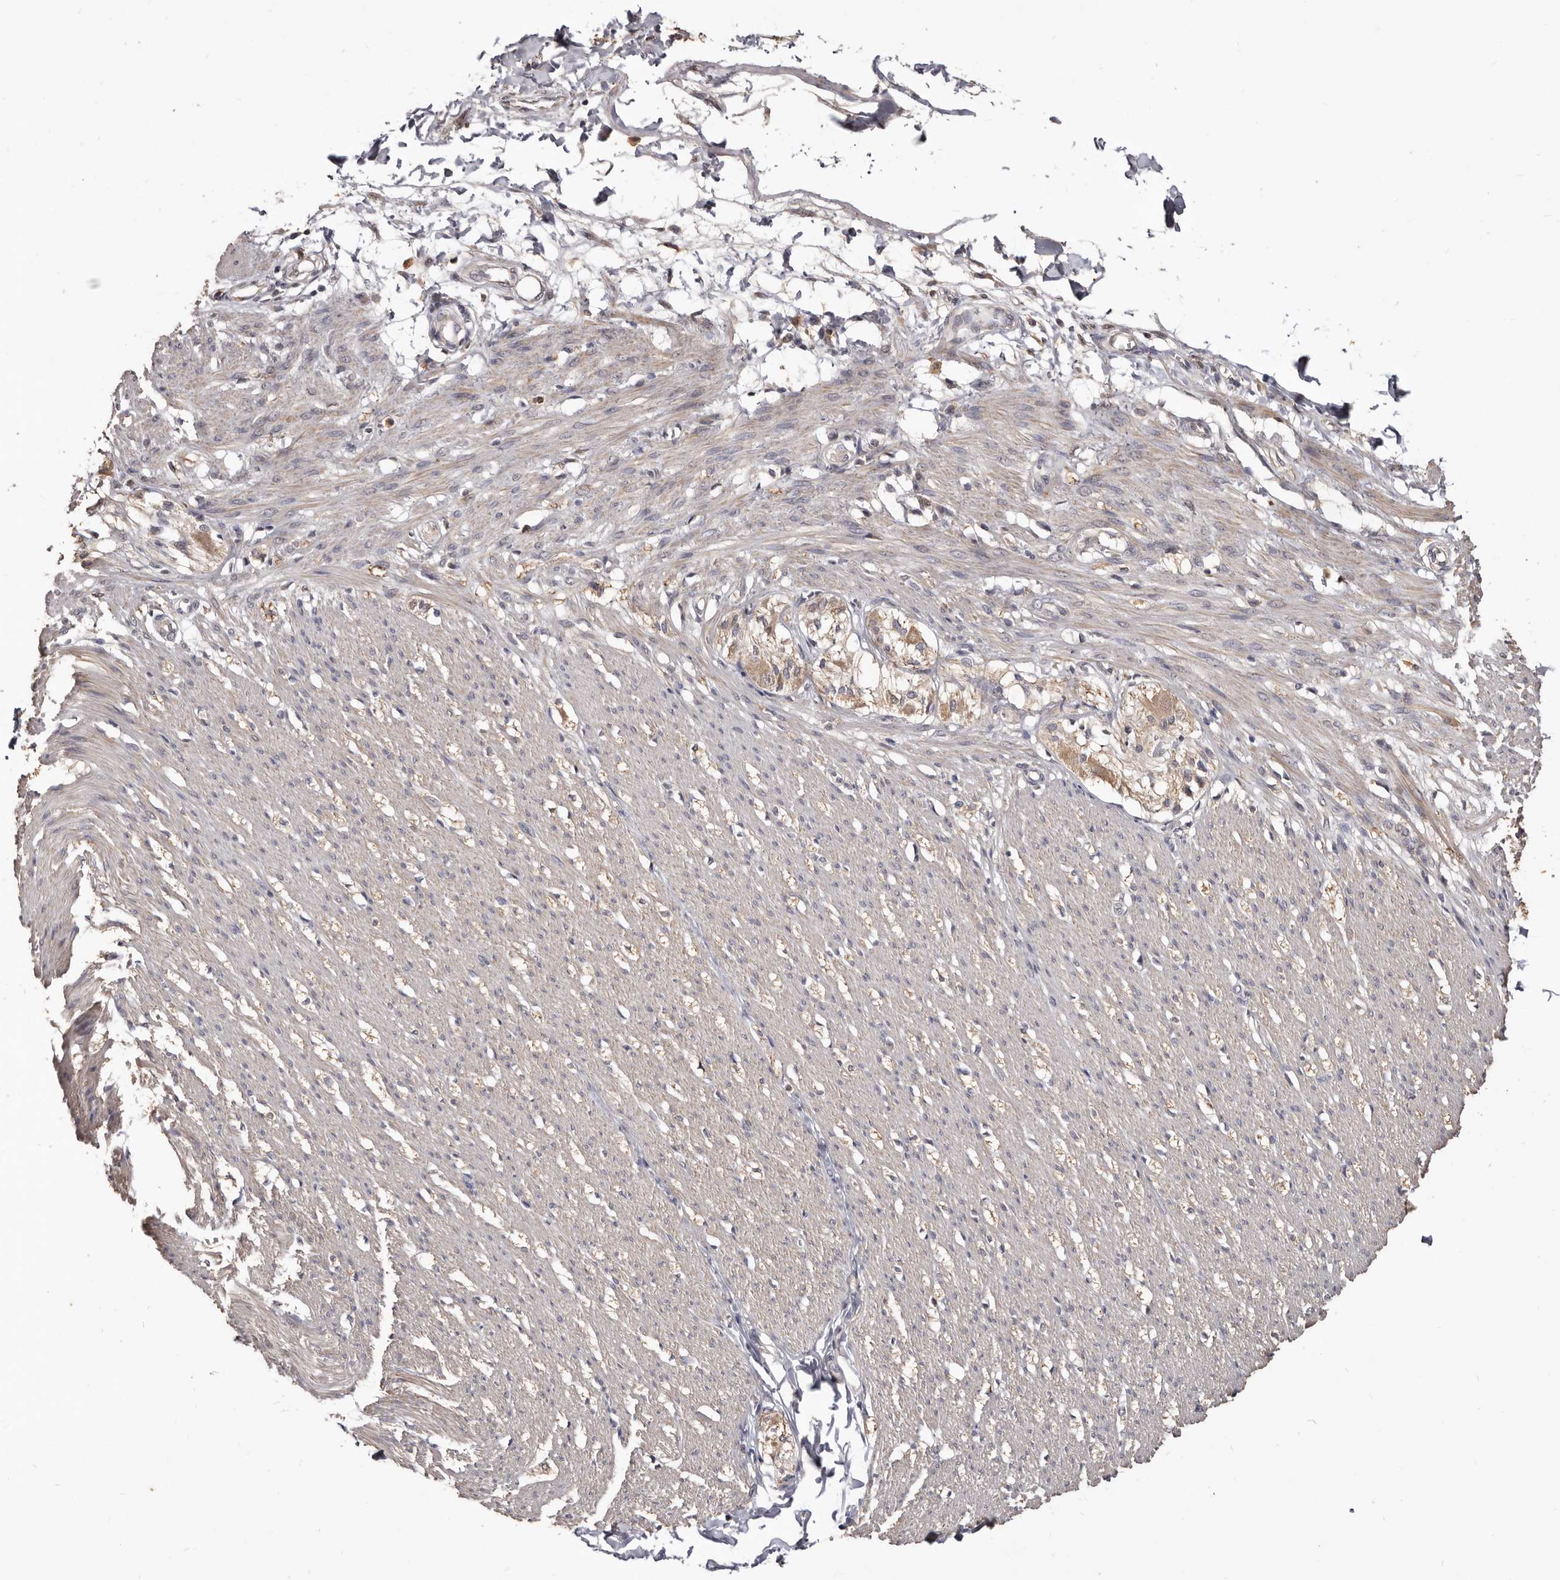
{"staining": {"intensity": "weak", "quantity": "25%-75%", "location": "cytoplasmic/membranous"}, "tissue": "smooth muscle", "cell_type": "Smooth muscle cells", "image_type": "normal", "snomed": [{"axis": "morphology", "description": "Normal tissue, NOS"}, {"axis": "morphology", "description": "Adenocarcinoma, NOS"}, {"axis": "topography", "description": "Smooth muscle"}, {"axis": "topography", "description": "Colon"}], "caption": "Protein expression analysis of benign human smooth muscle reveals weak cytoplasmic/membranous staining in approximately 25%-75% of smooth muscle cells. The protein is shown in brown color, while the nuclei are stained blue.", "gene": "INAVA", "patient": {"sex": "male", "age": 14}}